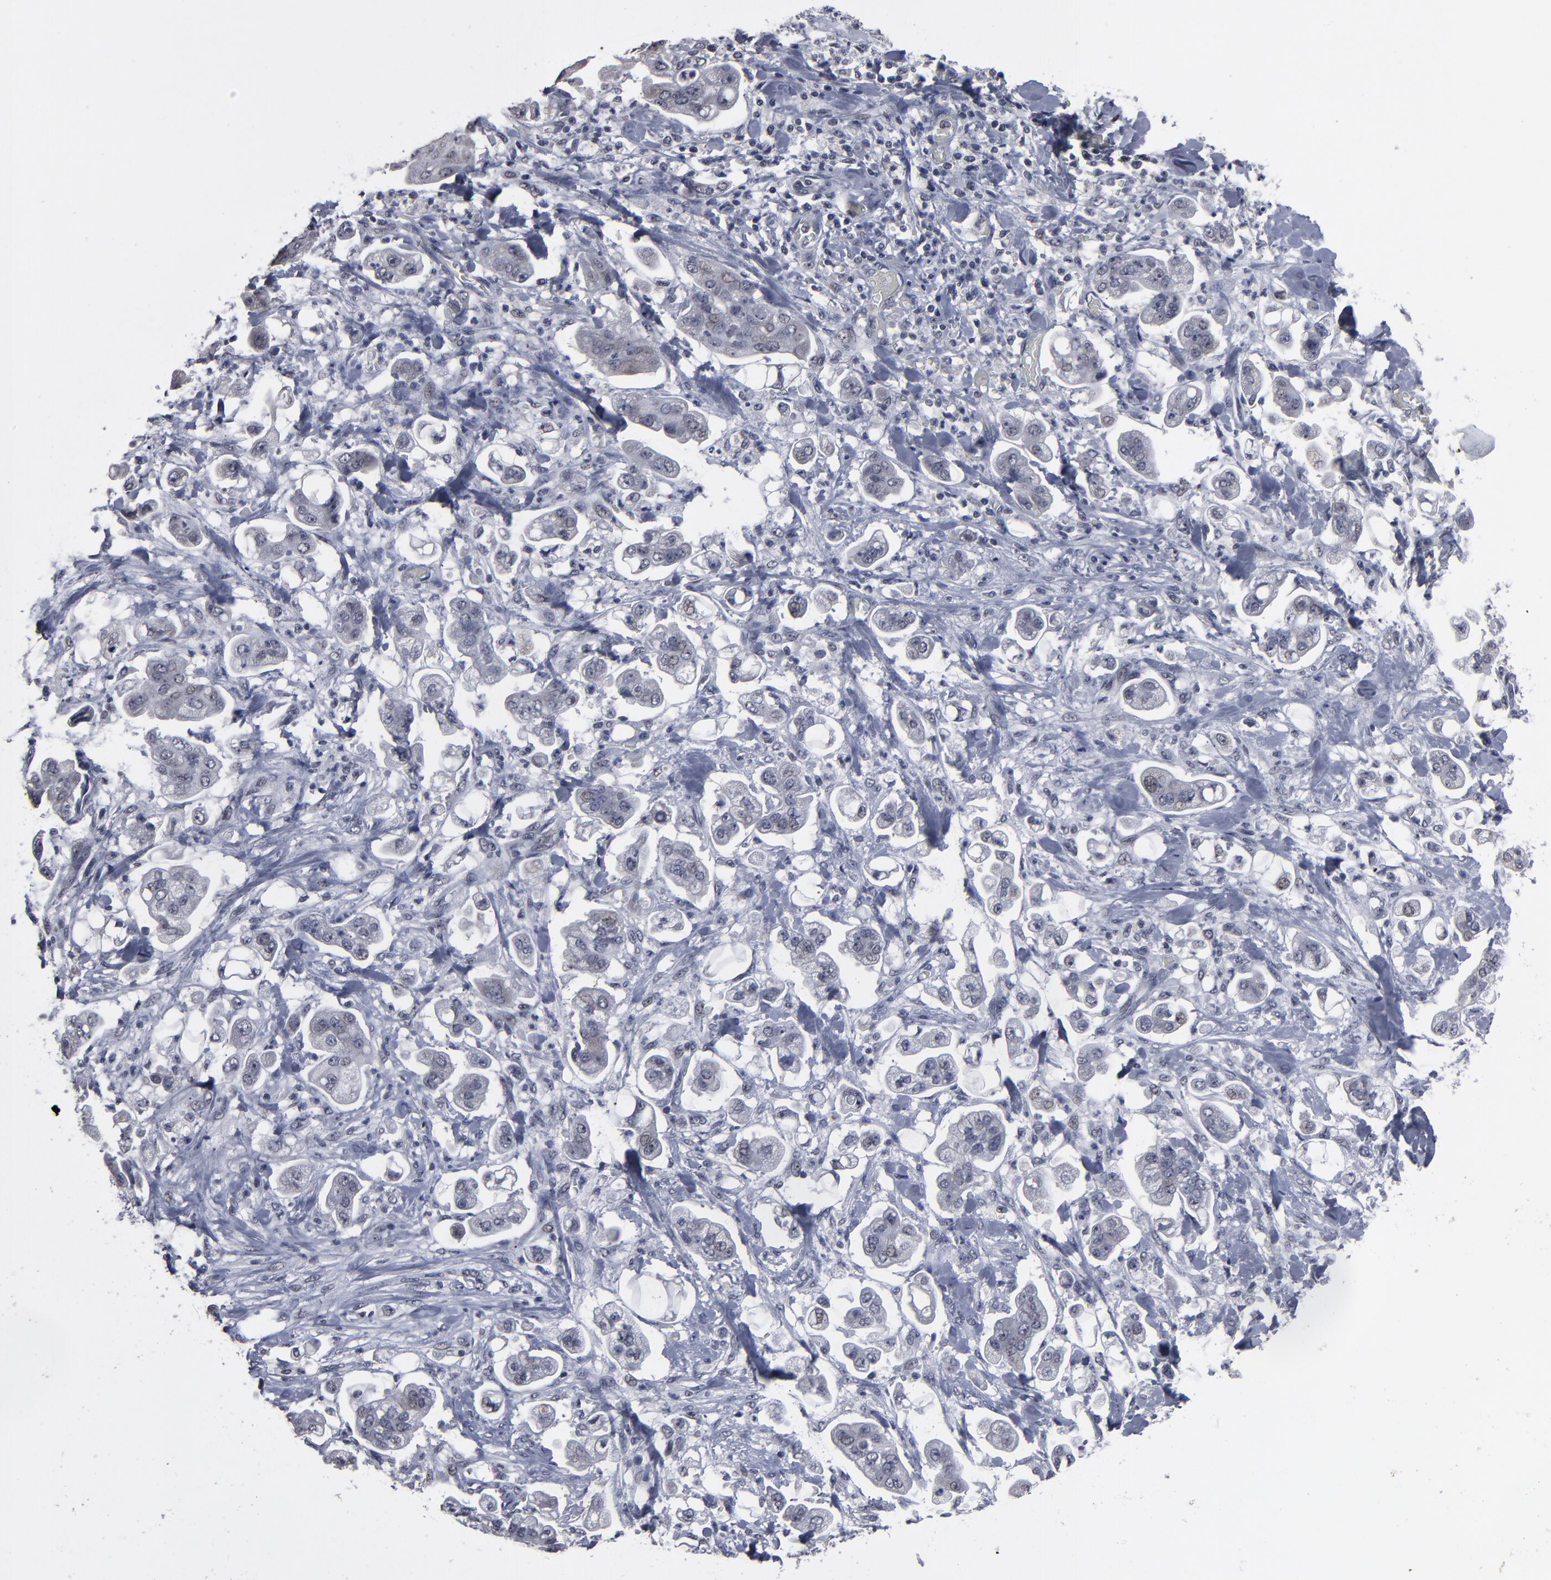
{"staining": {"intensity": "negative", "quantity": "none", "location": "none"}, "tissue": "stomach cancer", "cell_type": "Tumor cells", "image_type": "cancer", "snomed": [{"axis": "morphology", "description": "Adenocarcinoma, NOS"}, {"axis": "topography", "description": "Stomach"}], "caption": "The micrograph demonstrates no significant positivity in tumor cells of stomach cancer.", "gene": "SSRP1", "patient": {"sex": "male", "age": 62}}